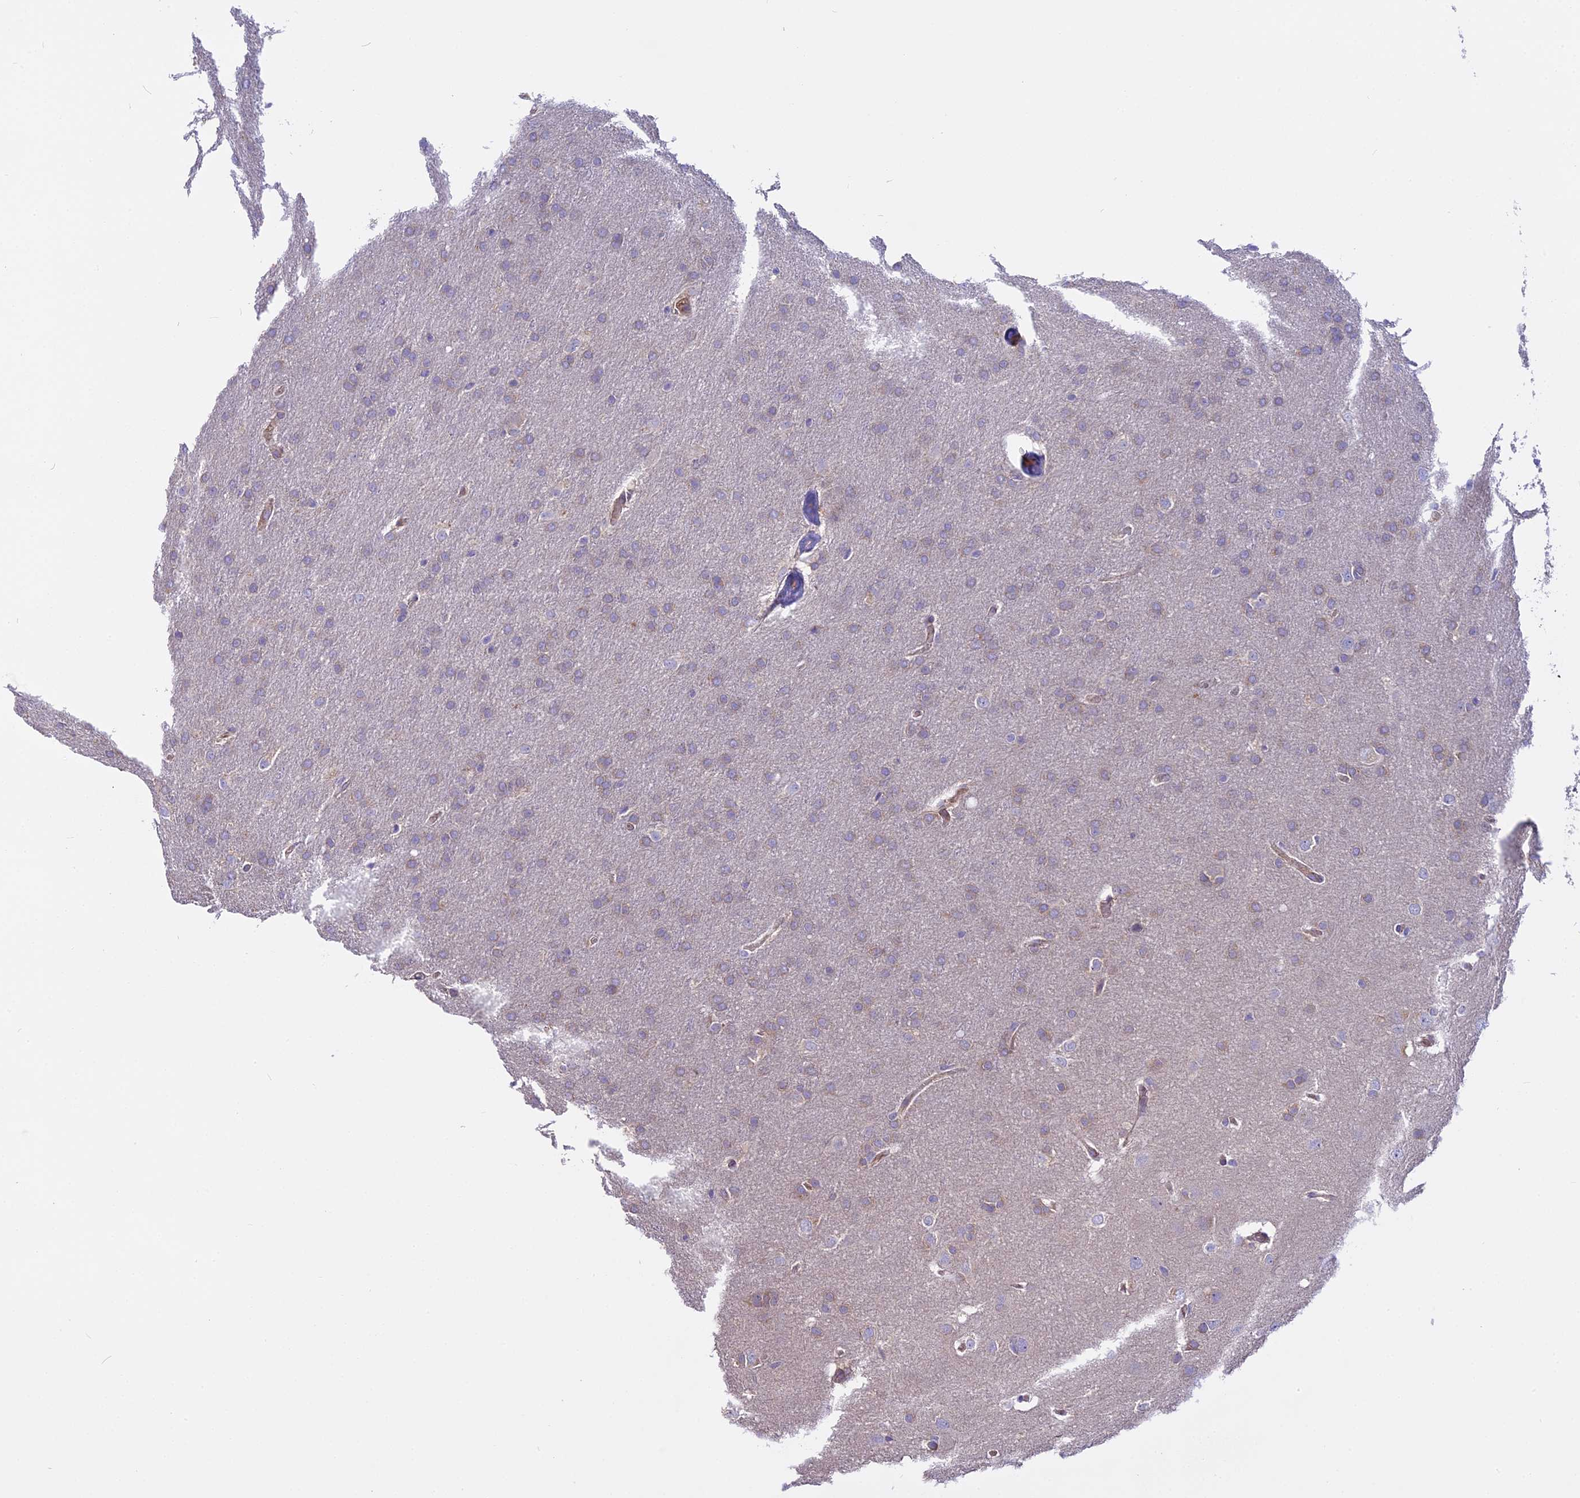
{"staining": {"intensity": "weak", "quantity": "<25%", "location": "cytoplasmic/membranous"}, "tissue": "glioma", "cell_type": "Tumor cells", "image_type": "cancer", "snomed": [{"axis": "morphology", "description": "Glioma, malignant, Low grade"}, {"axis": "topography", "description": "Brain"}], "caption": "A high-resolution micrograph shows immunohistochemistry staining of glioma, which demonstrates no significant positivity in tumor cells.", "gene": "FAM98C", "patient": {"sex": "female", "age": 32}}